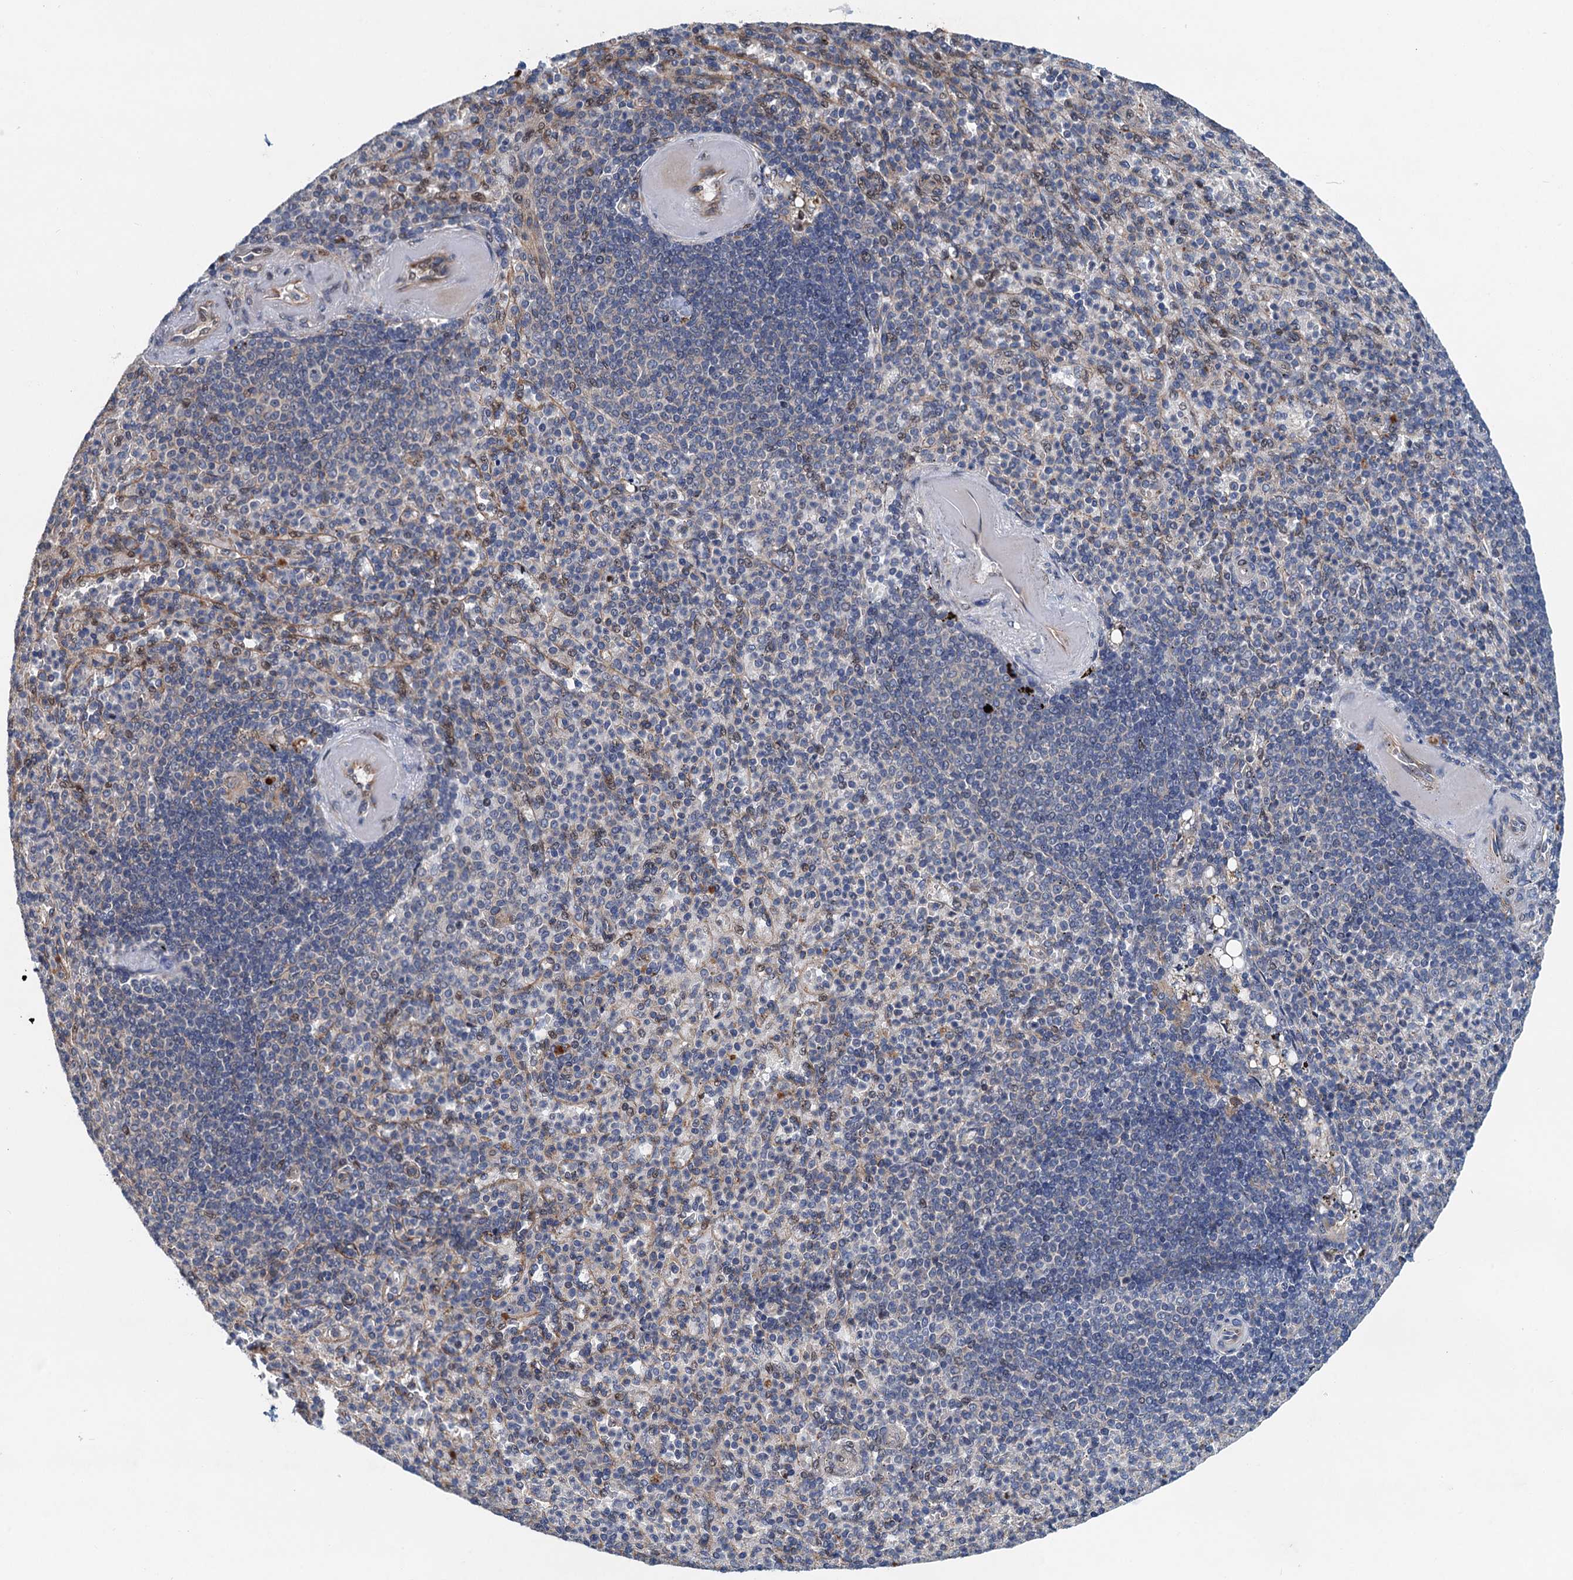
{"staining": {"intensity": "negative", "quantity": "none", "location": "none"}, "tissue": "spleen", "cell_type": "Cells in red pulp", "image_type": "normal", "snomed": [{"axis": "morphology", "description": "Normal tissue, NOS"}, {"axis": "topography", "description": "Spleen"}], "caption": "DAB (3,3'-diaminobenzidine) immunohistochemical staining of benign human spleen reveals no significant expression in cells in red pulp.", "gene": "NBEA", "patient": {"sex": "female", "age": 74}}